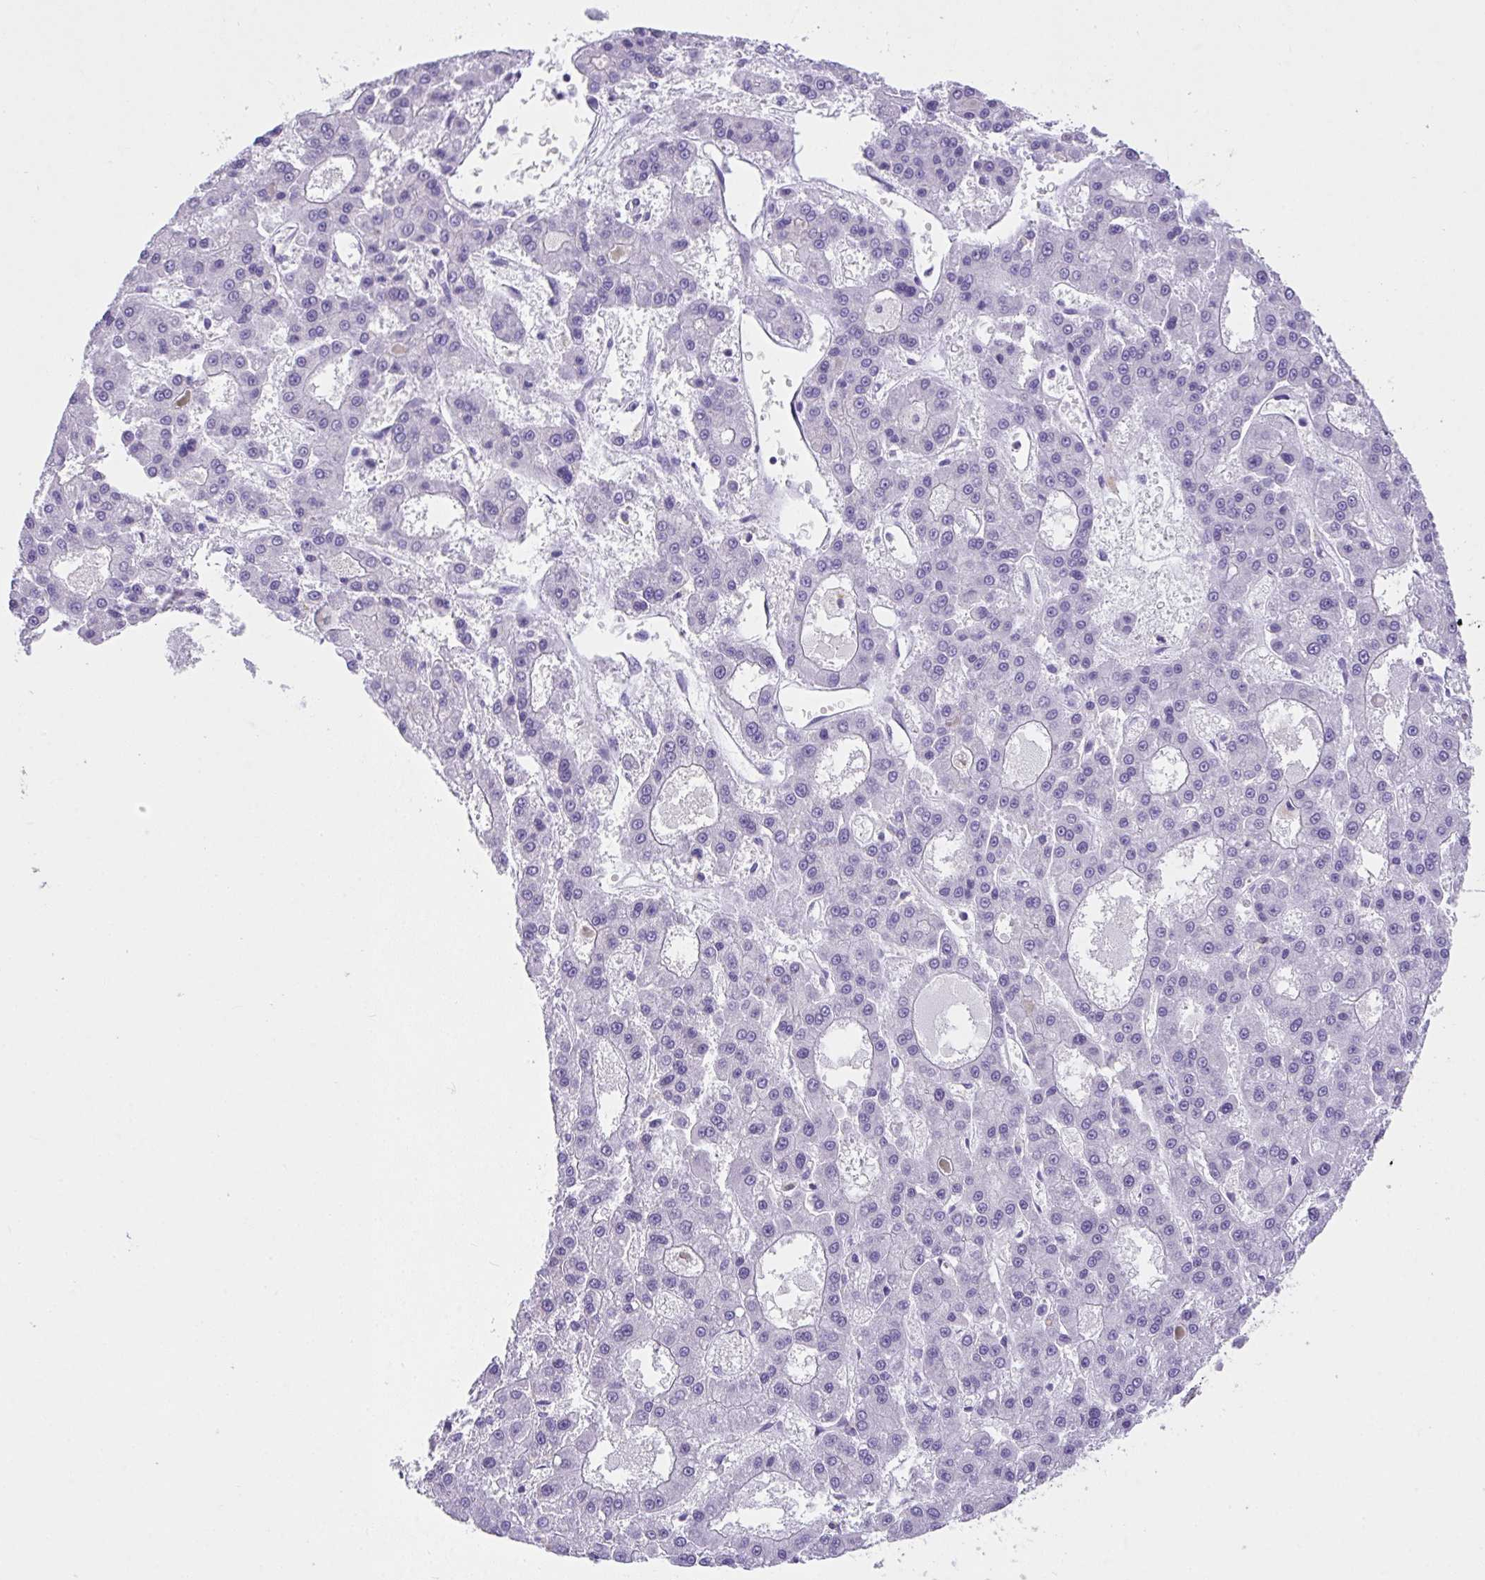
{"staining": {"intensity": "negative", "quantity": "none", "location": "none"}, "tissue": "liver cancer", "cell_type": "Tumor cells", "image_type": "cancer", "snomed": [{"axis": "morphology", "description": "Carcinoma, Hepatocellular, NOS"}, {"axis": "topography", "description": "Liver"}], "caption": "A micrograph of human hepatocellular carcinoma (liver) is negative for staining in tumor cells.", "gene": "AVIL", "patient": {"sex": "male", "age": 70}}